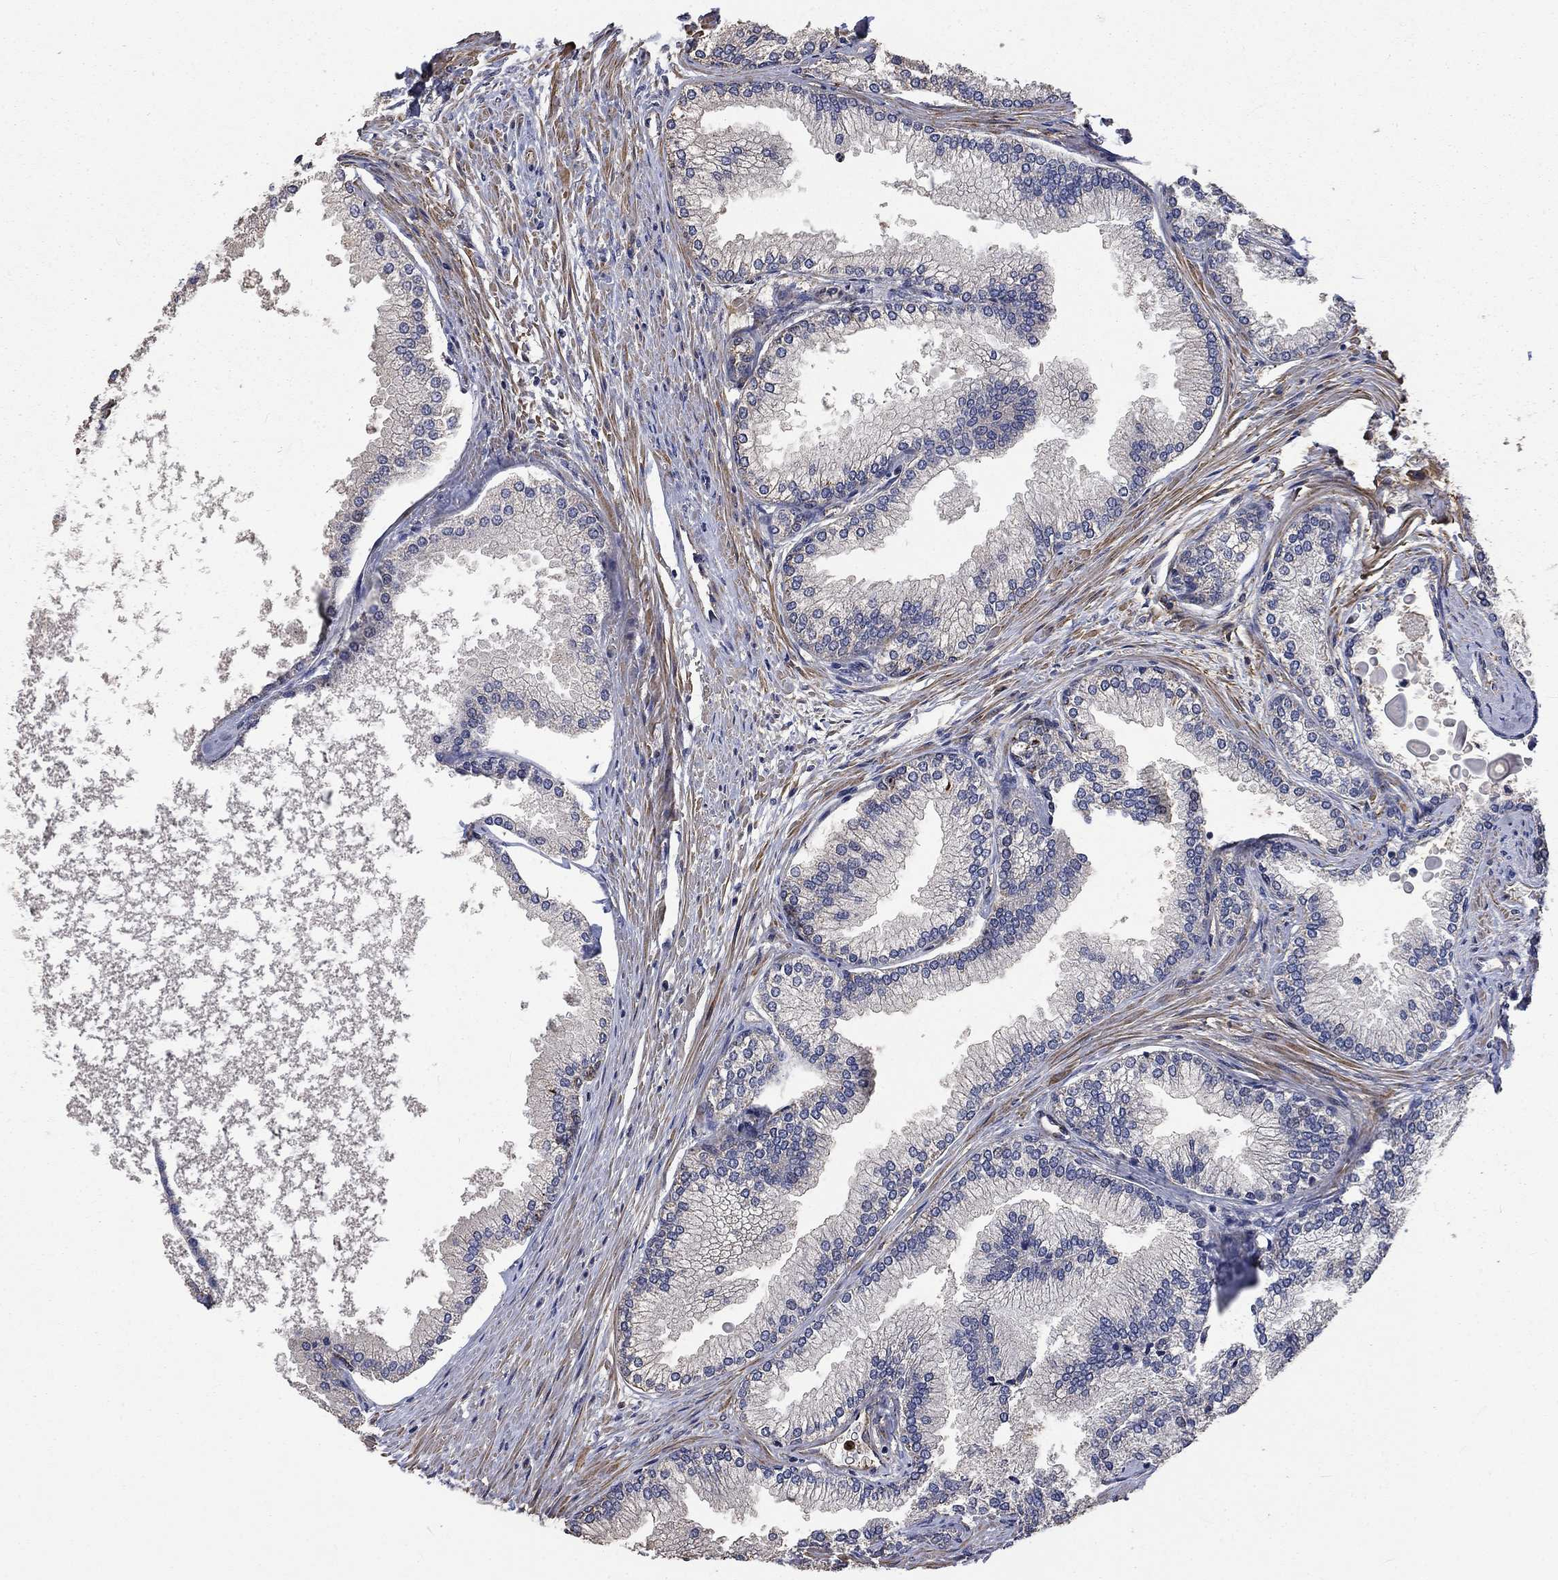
{"staining": {"intensity": "negative", "quantity": "none", "location": "none"}, "tissue": "prostate", "cell_type": "Glandular cells", "image_type": "normal", "snomed": [{"axis": "morphology", "description": "Normal tissue, NOS"}, {"axis": "topography", "description": "Prostate"}], "caption": "Immunohistochemical staining of benign prostate shows no significant staining in glandular cells.", "gene": "VCAN", "patient": {"sex": "male", "age": 72}}